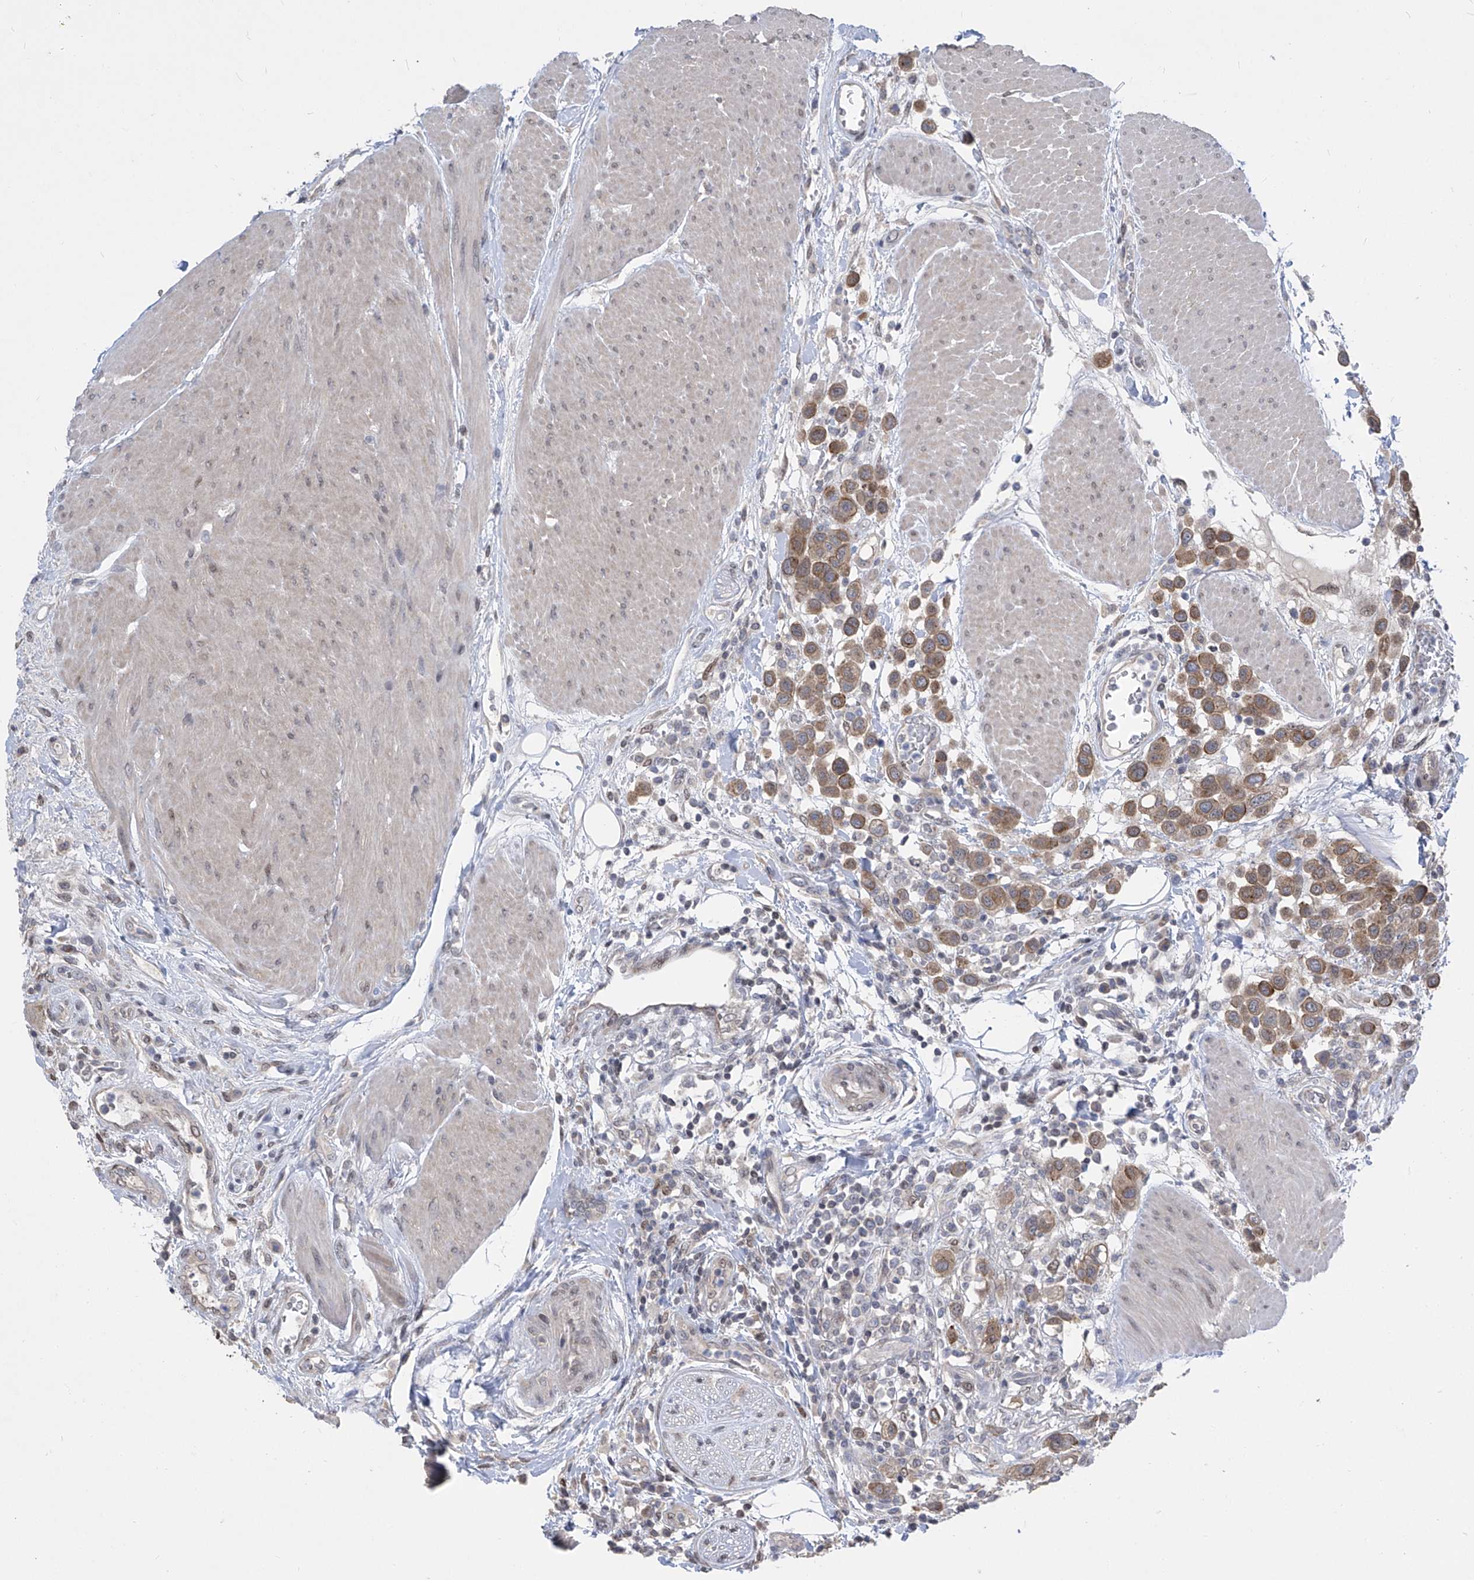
{"staining": {"intensity": "moderate", "quantity": ">75%", "location": "cytoplasmic/membranous"}, "tissue": "urothelial cancer", "cell_type": "Tumor cells", "image_type": "cancer", "snomed": [{"axis": "morphology", "description": "Urothelial carcinoma, High grade"}, {"axis": "topography", "description": "Urinary bladder"}], "caption": "High-grade urothelial carcinoma was stained to show a protein in brown. There is medium levels of moderate cytoplasmic/membranous staining in about >75% of tumor cells.", "gene": "CETN2", "patient": {"sex": "male", "age": 50}}